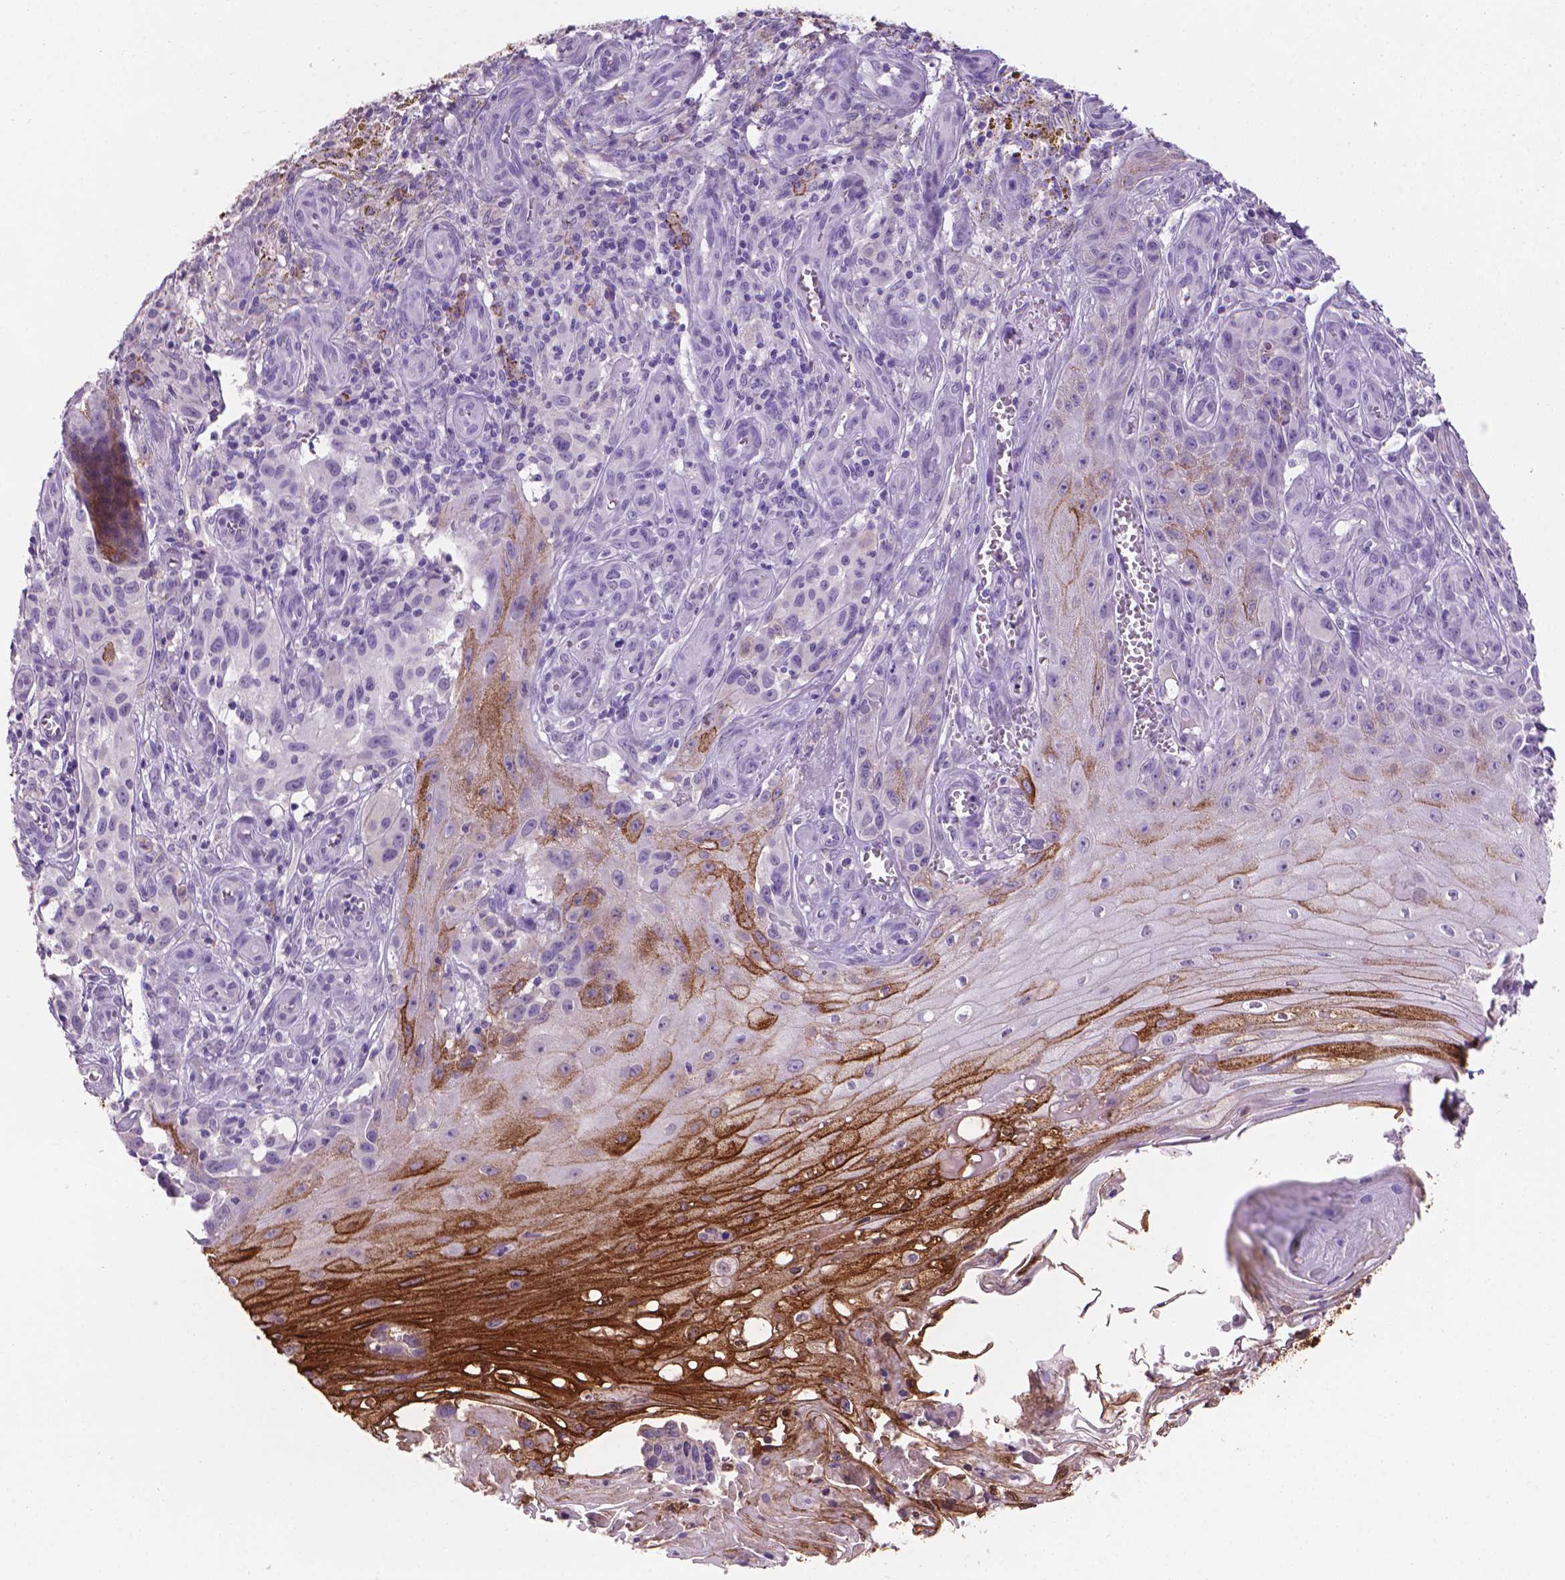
{"staining": {"intensity": "negative", "quantity": "none", "location": "none"}, "tissue": "melanoma", "cell_type": "Tumor cells", "image_type": "cancer", "snomed": [{"axis": "morphology", "description": "Malignant melanoma, NOS"}, {"axis": "topography", "description": "Skin"}], "caption": "There is no significant staining in tumor cells of malignant melanoma.", "gene": "MUC1", "patient": {"sex": "female", "age": 53}}